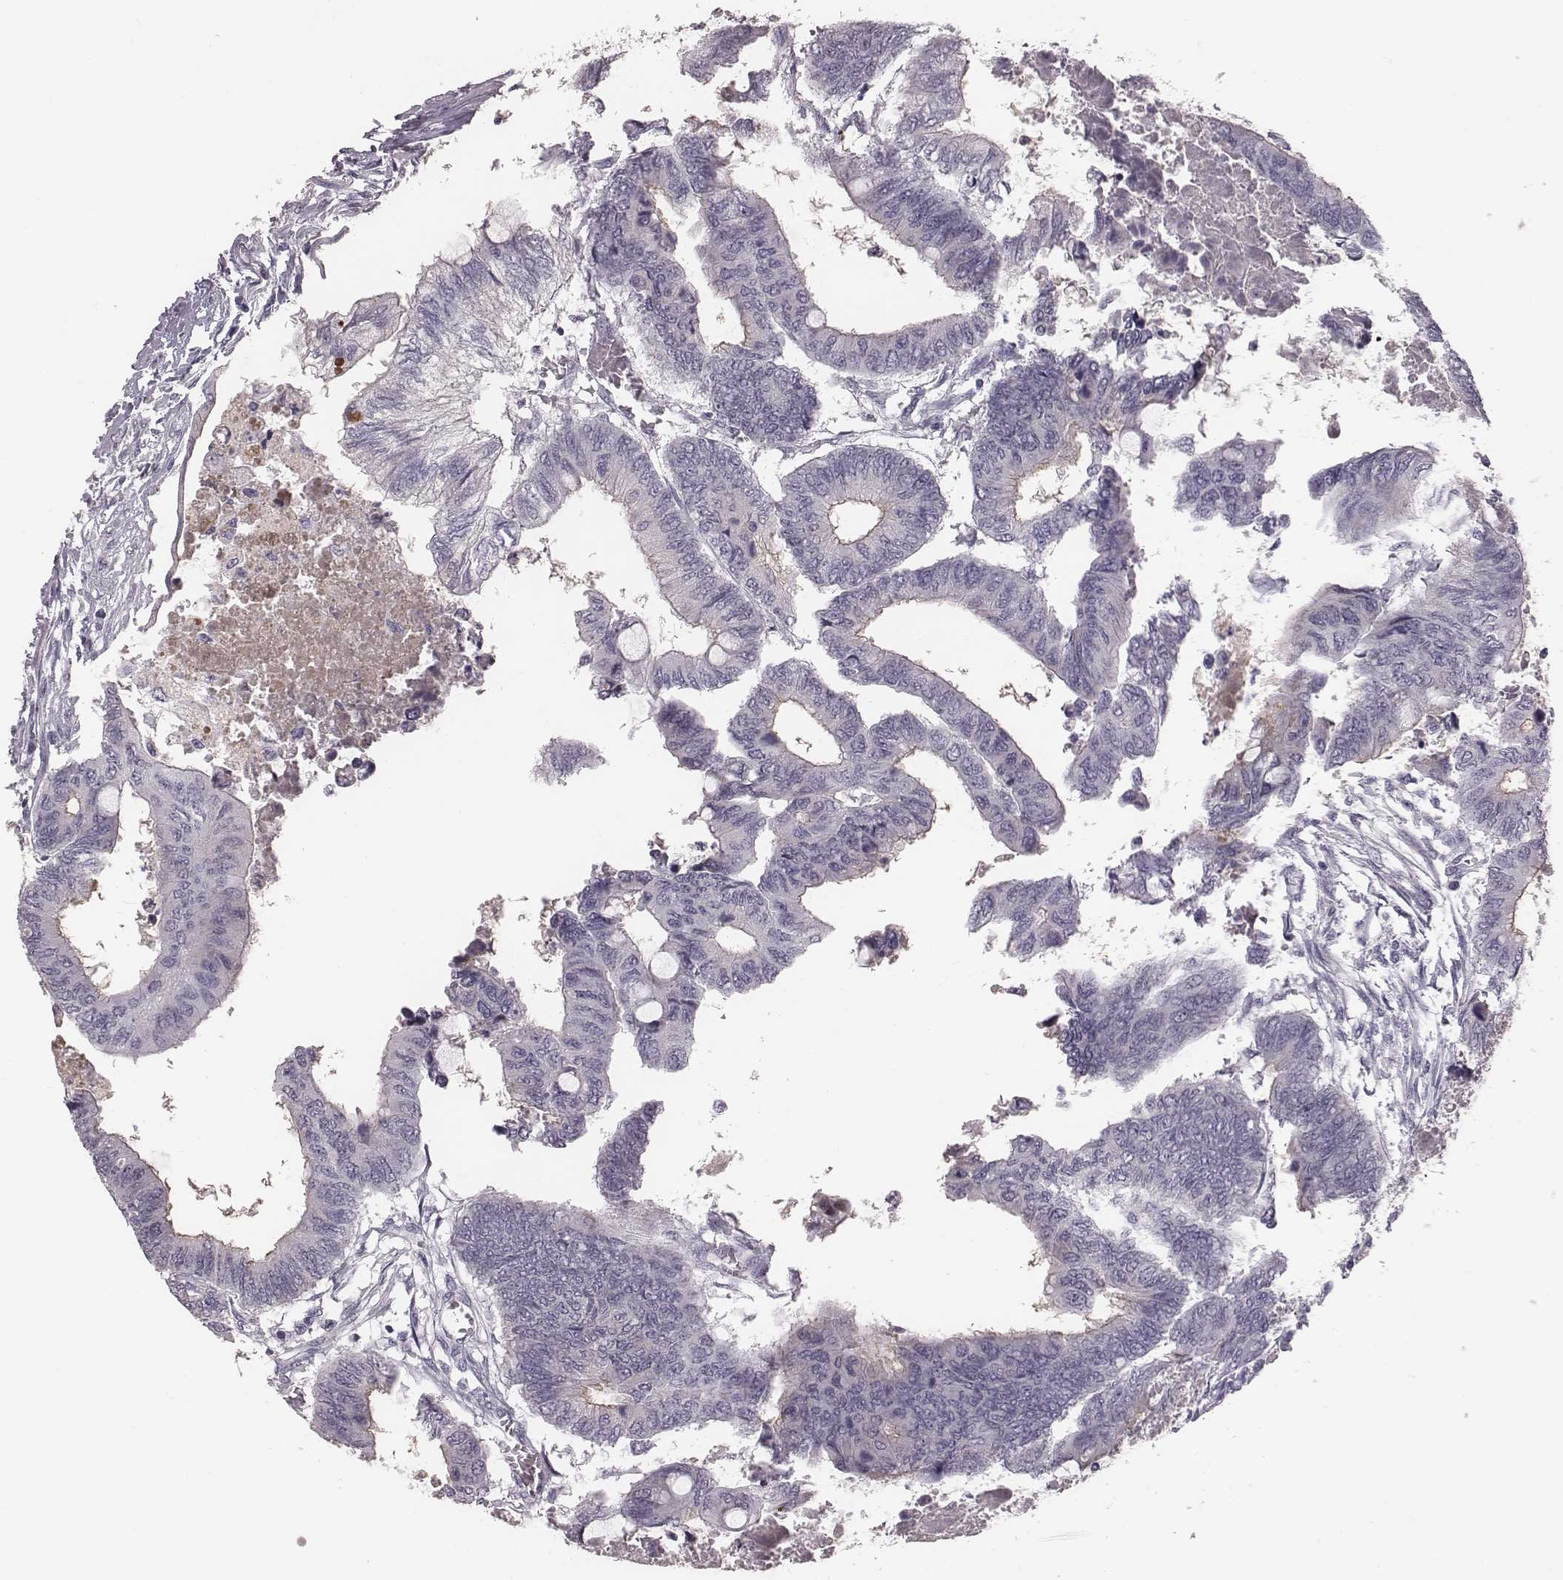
{"staining": {"intensity": "negative", "quantity": "none", "location": "none"}, "tissue": "colorectal cancer", "cell_type": "Tumor cells", "image_type": "cancer", "snomed": [{"axis": "morphology", "description": "Normal tissue, NOS"}, {"axis": "morphology", "description": "Adenocarcinoma, NOS"}, {"axis": "topography", "description": "Rectum"}, {"axis": "topography", "description": "Peripheral nerve tissue"}], "caption": "Immunohistochemical staining of human colorectal adenocarcinoma displays no significant expression in tumor cells.", "gene": "CFTR", "patient": {"sex": "male", "age": 92}}